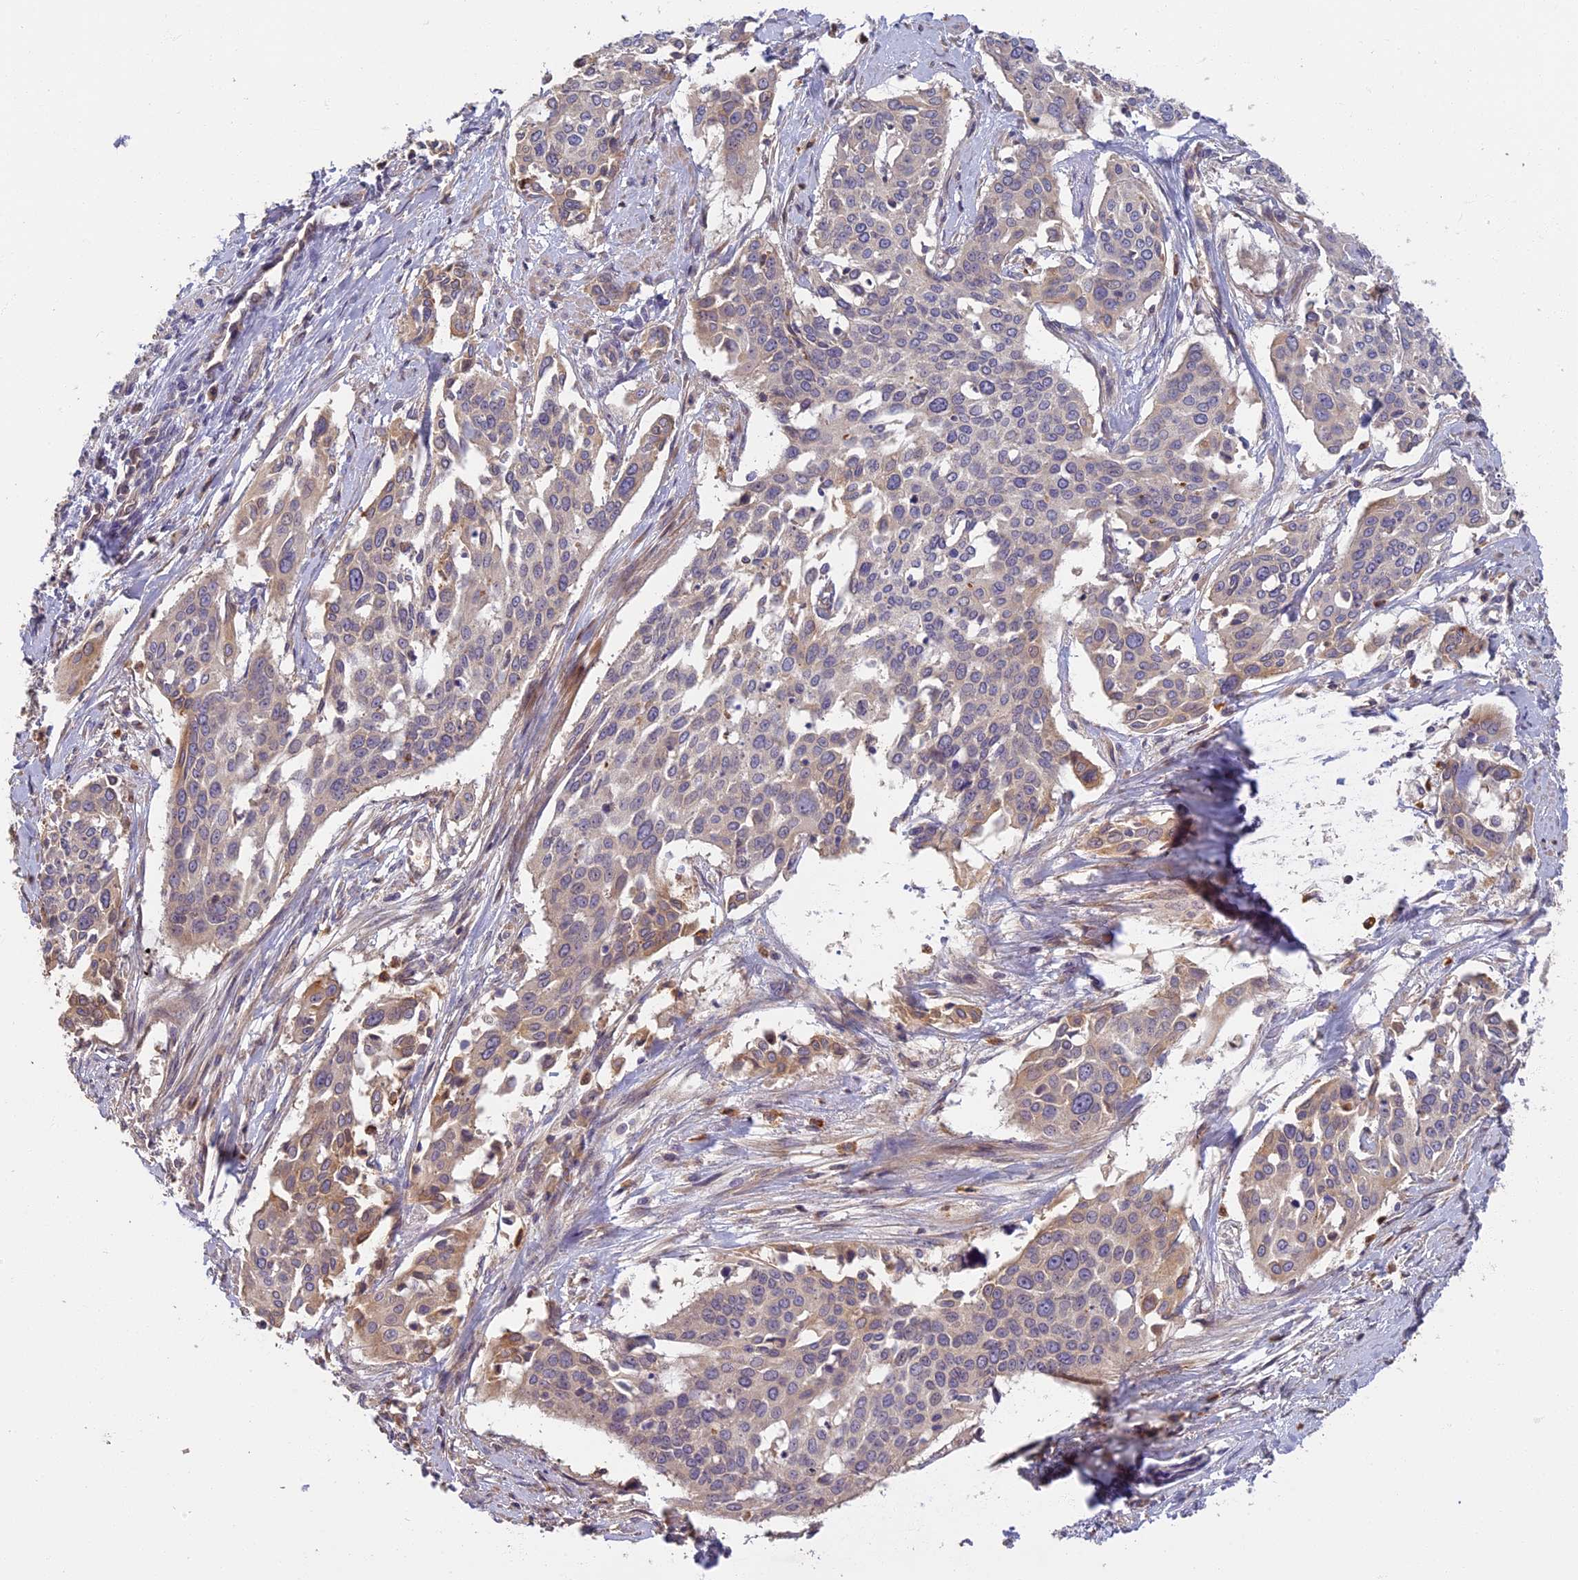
{"staining": {"intensity": "weak", "quantity": "<25%", "location": "cytoplasmic/membranous"}, "tissue": "cervical cancer", "cell_type": "Tumor cells", "image_type": "cancer", "snomed": [{"axis": "morphology", "description": "Squamous cell carcinoma, NOS"}, {"axis": "topography", "description": "Cervix"}], "caption": "Human cervical cancer (squamous cell carcinoma) stained for a protein using IHC exhibits no expression in tumor cells.", "gene": "AP4E1", "patient": {"sex": "female", "age": 44}}